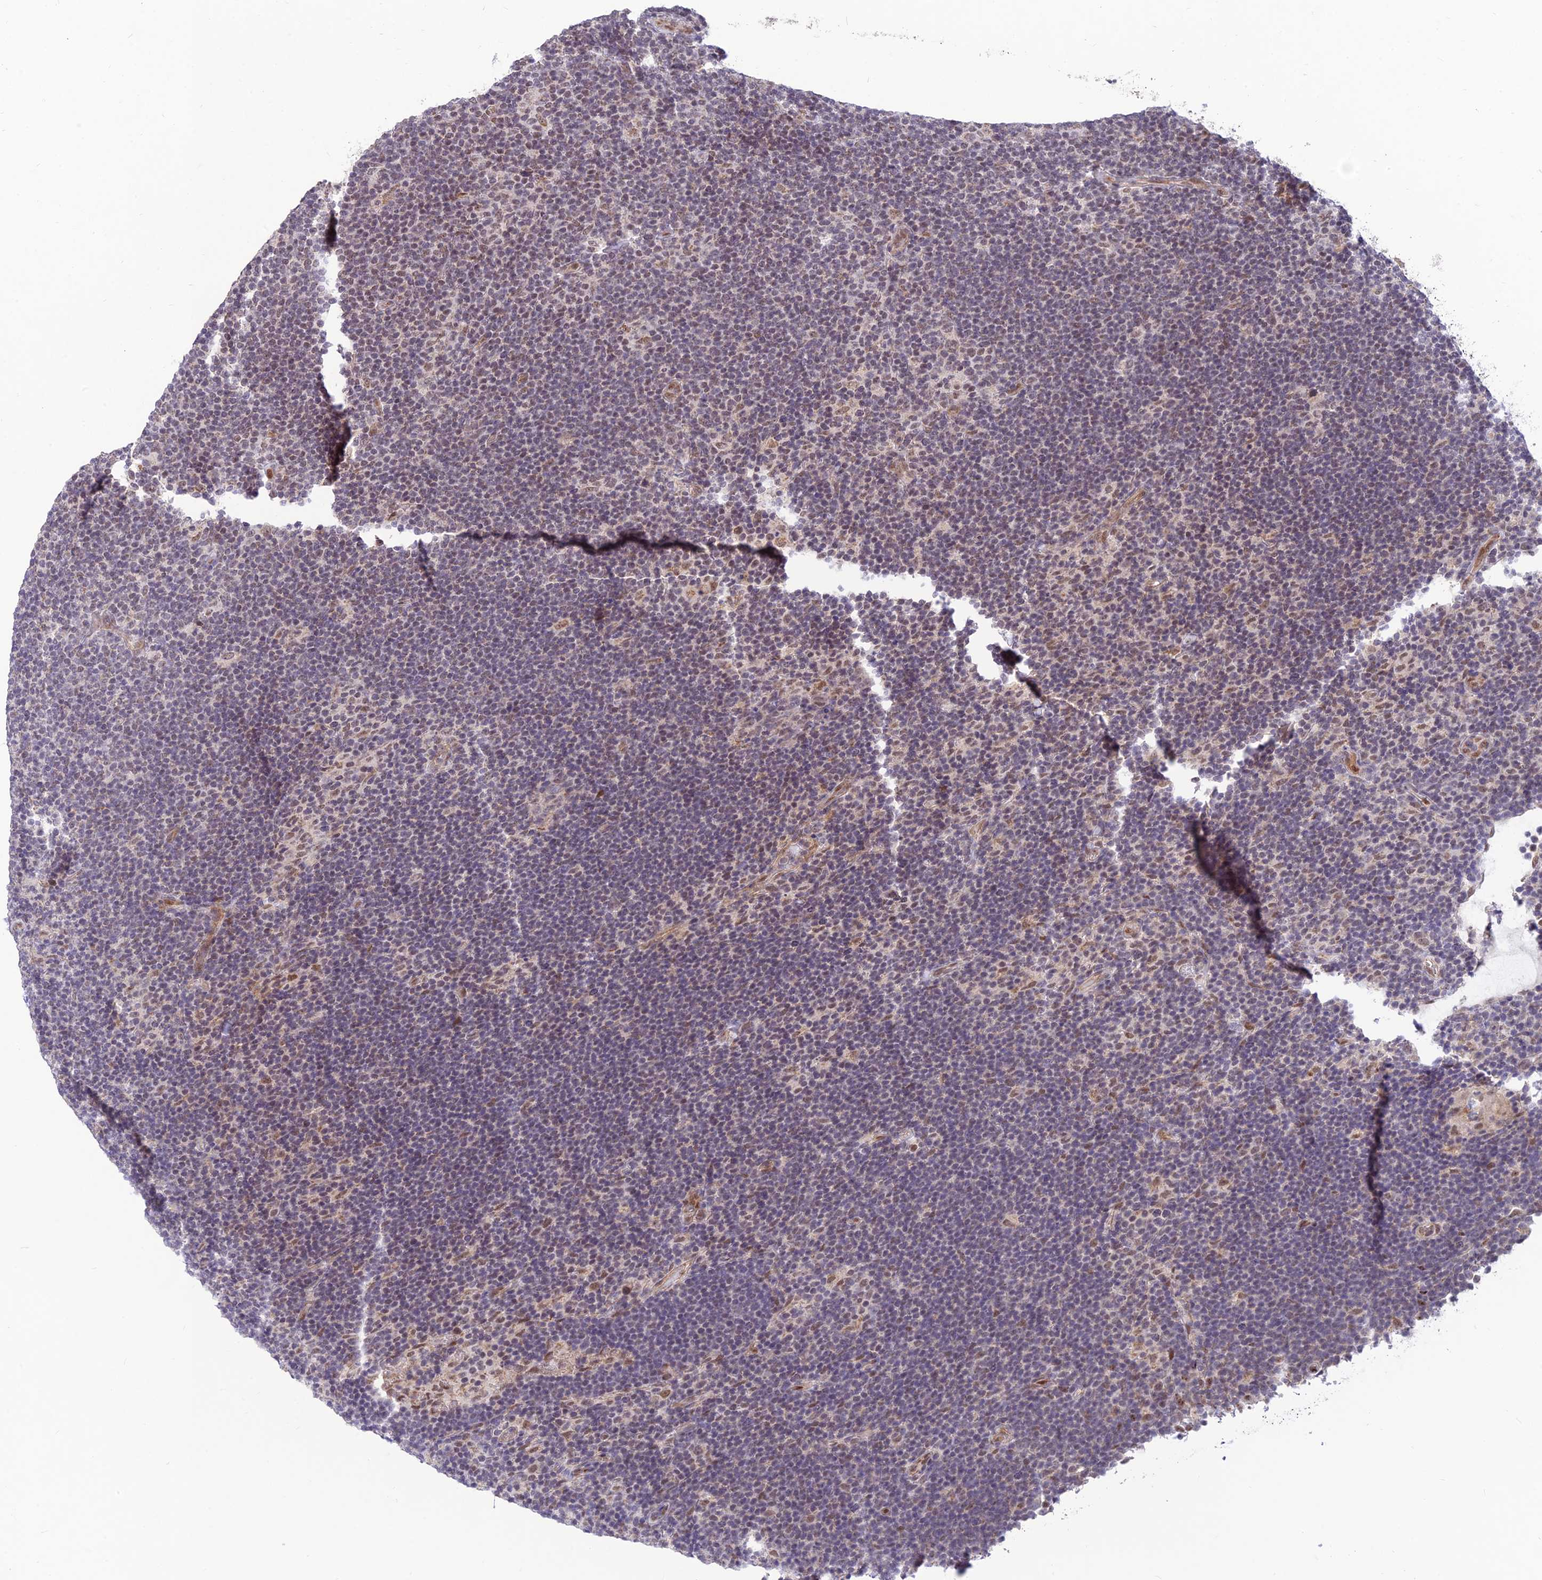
{"staining": {"intensity": "weak", "quantity": ">75%", "location": "nuclear"}, "tissue": "lymphoma", "cell_type": "Tumor cells", "image_type": "cancer", "snomed": [{"axis": "morphology", "description": "Hodgkin's disease, NOS"}, {"axis": "topography", "description": "Lymph node"}], "caption": "Tumor cells display low levels of weak nuclear staining in about >75% of cells in human lymphoma.", "gene": "MICOS13", "patient": {"sex": "female", "age": 57}}